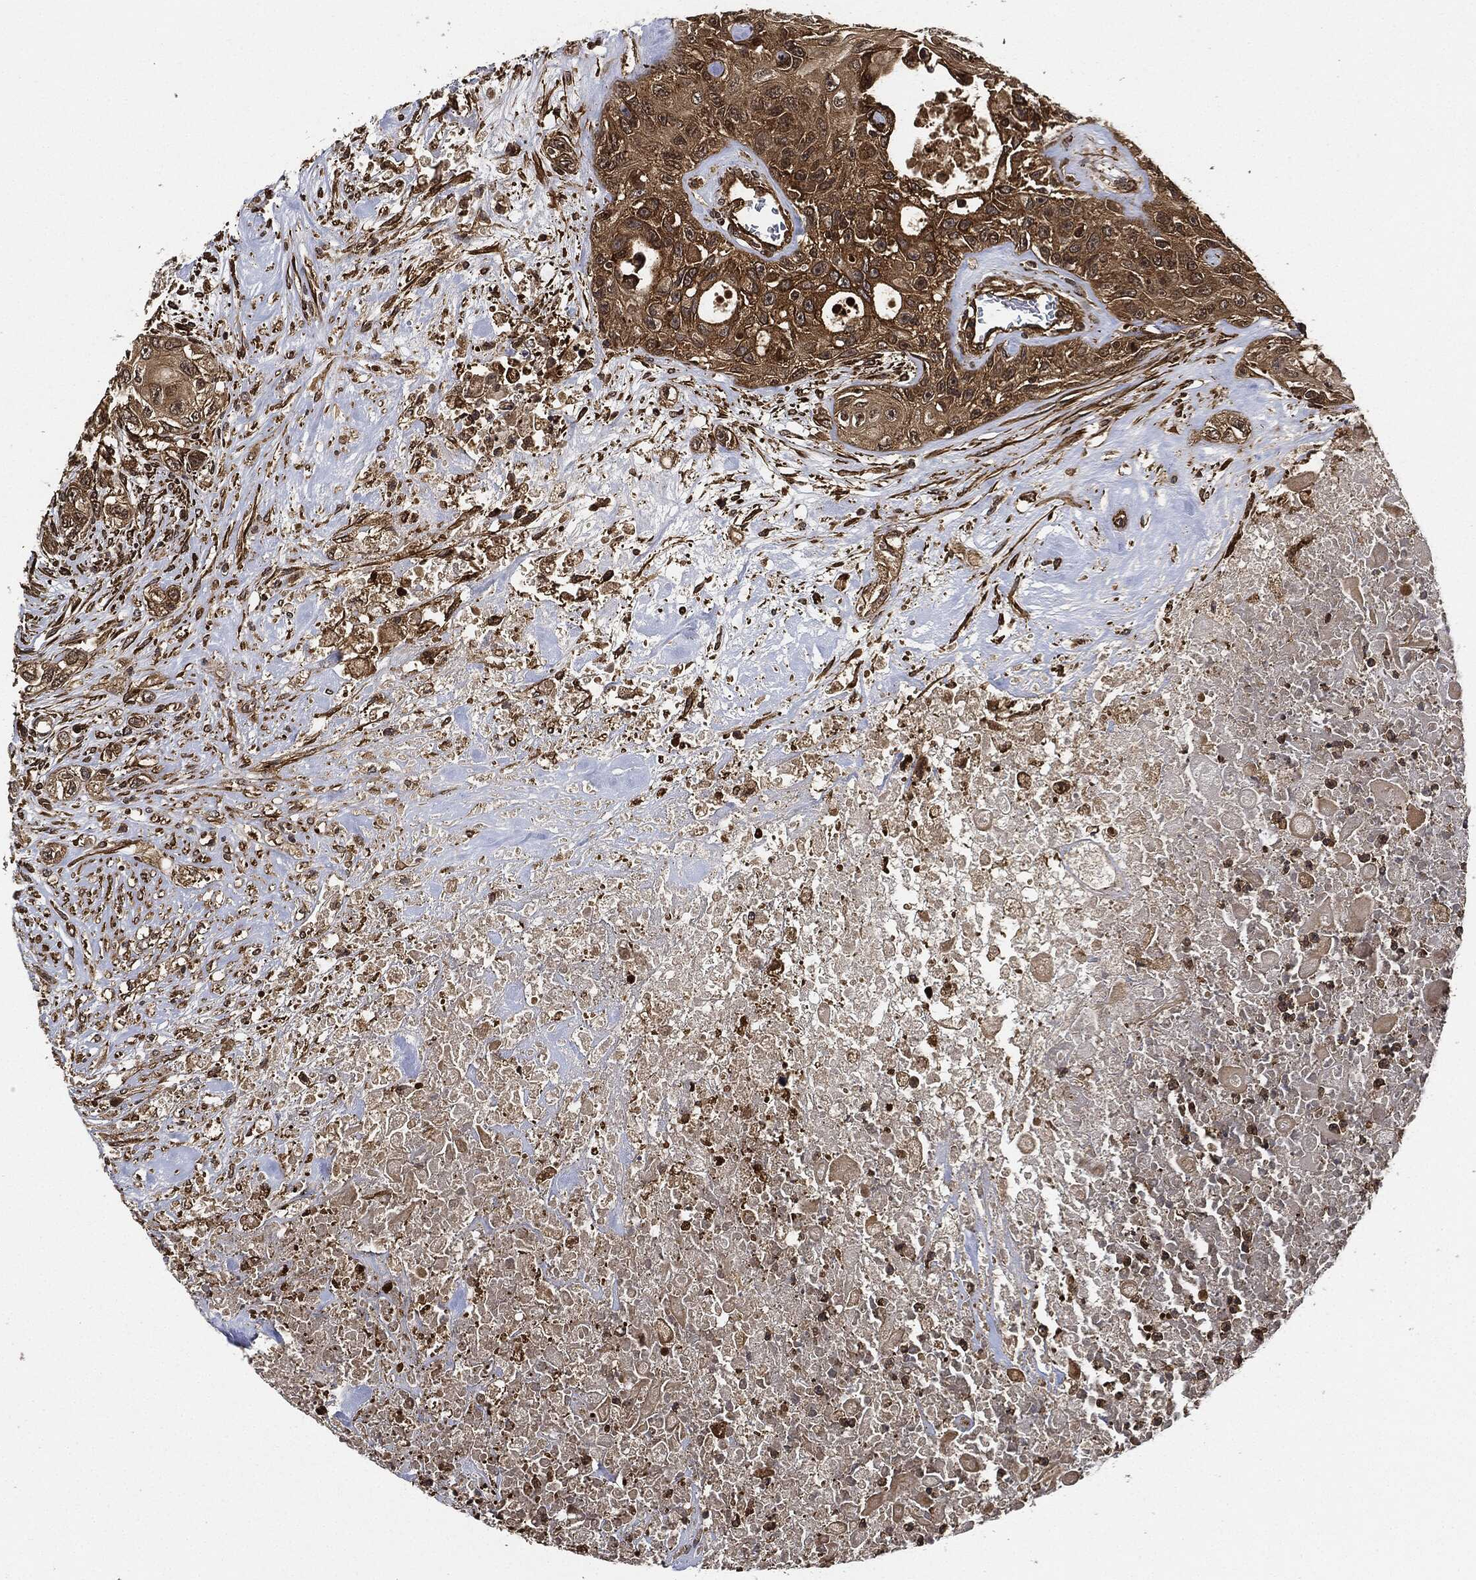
{"staining": {"intensity": "moderate", "quantity": ">75%", "location": "cytoplasmic/membranous"}, "tissue": "urothelial cancer", "cell_type": "Tumor cells", "image_type": "cancer", "snomed": [{"axis": "morphology", "description": "Urothelial carcinoma, High grade"}, {"axis": "topography", "description": "Urinary bladder"}], "caption": "Immunohistochemical staining of human urothelial cancer shows medium levels of moderate cytoplasmic/membranous protein staining in about >75% of tumor cells.", "gene": "CEP290", "patient": {"sex": "female", "age": 56}}